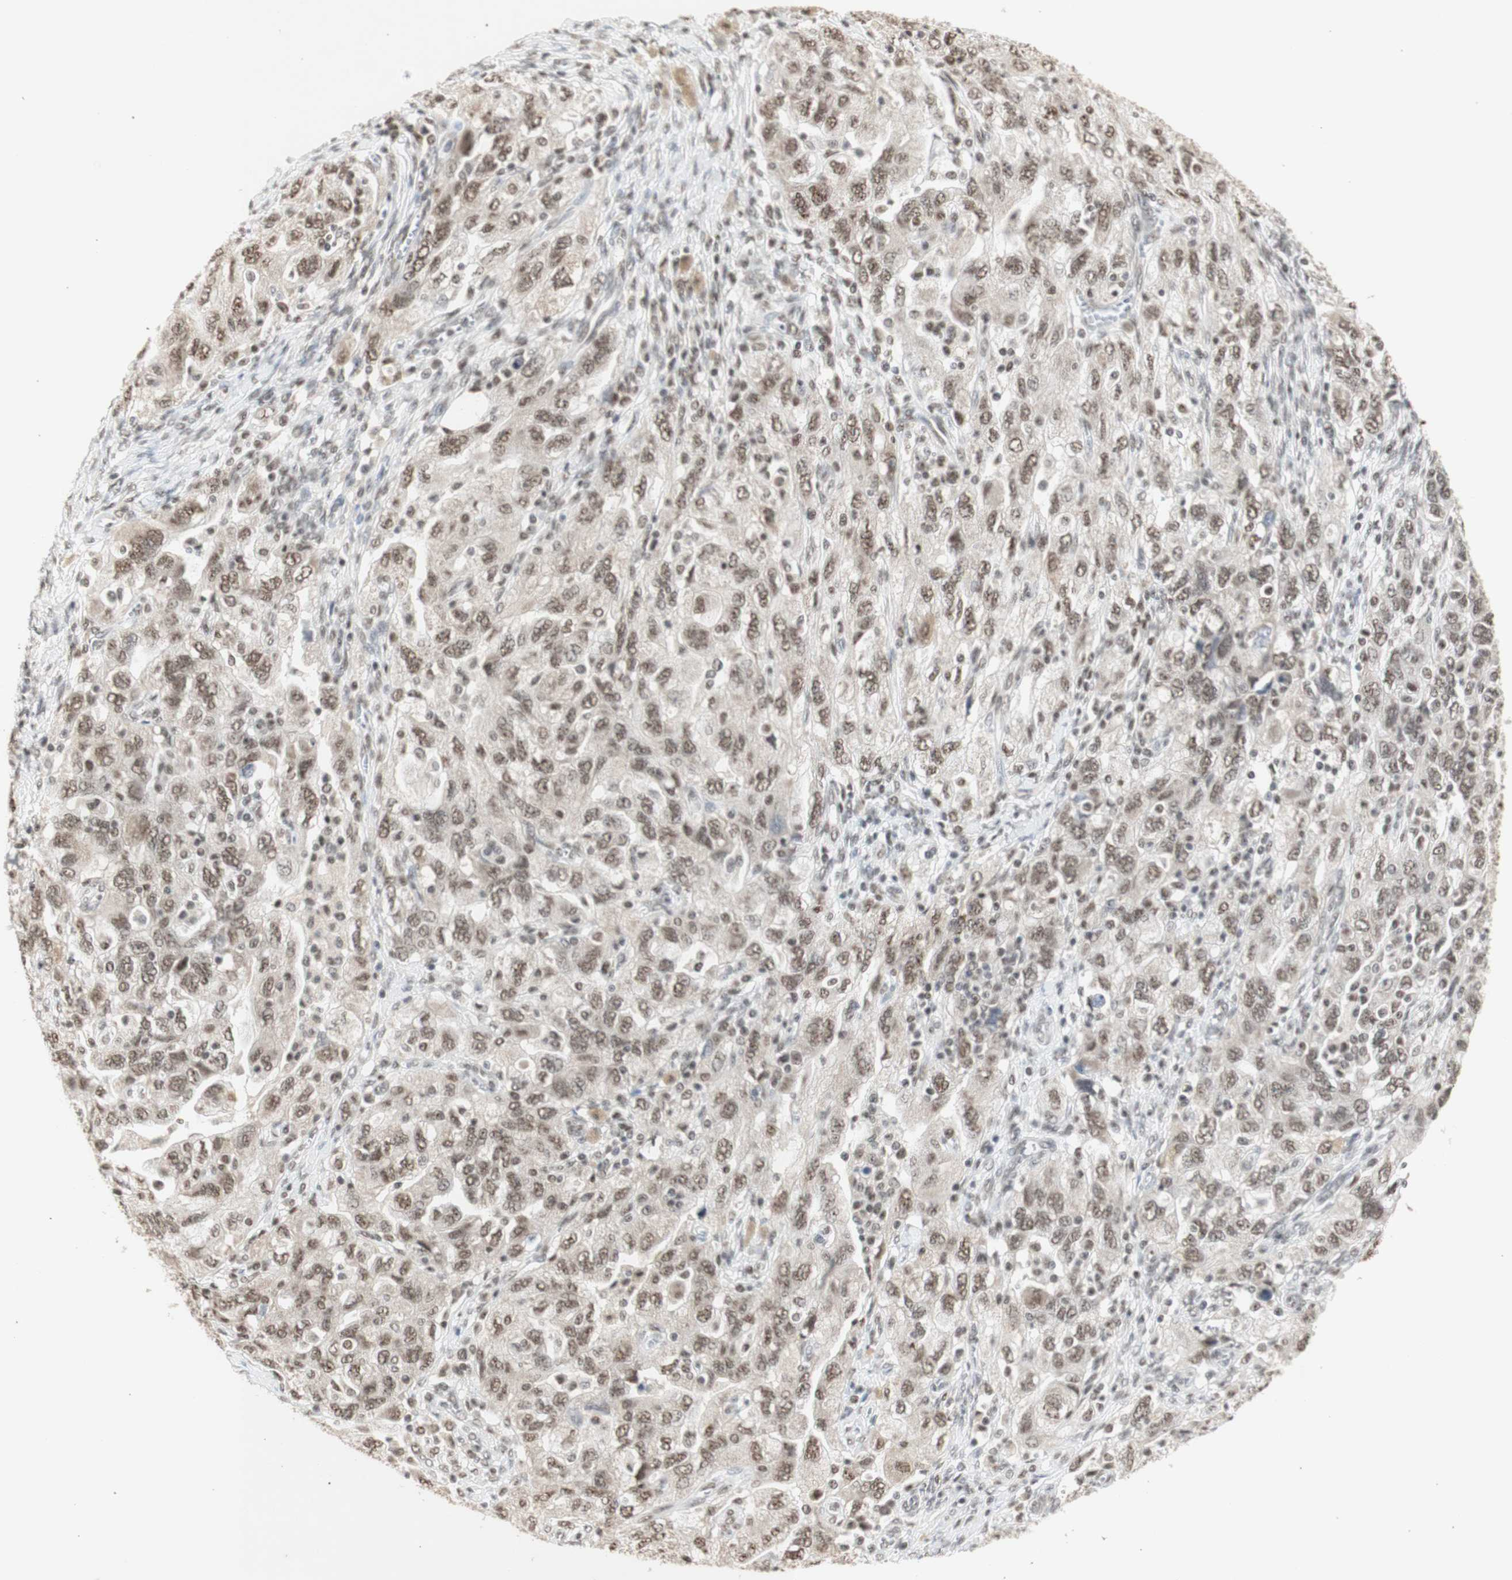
{"staining": {"intensity": "moderate", "quantity": ">75%", "location": "nuclear"}, "tissue": "ovarian cancer", "cell_type": "Tumor cells", "image_type": "cancer", "snomed": [{"axis": "morphology", "description": "Carcinoma, NOS"}, {"axis": "morphology", "description": "Cystadenocarcinoma, serous, NOS"}, {"axis": "topography", "description": "Ovary"}], "caption": "Ovarian serous cystadenocarcinoma stained with immunohistochemistry displays moderate nuclear staining in approximately >75% of tumor cells.", "gene": "SNRPB", "patient": {"sex": "female", "age": 69}}